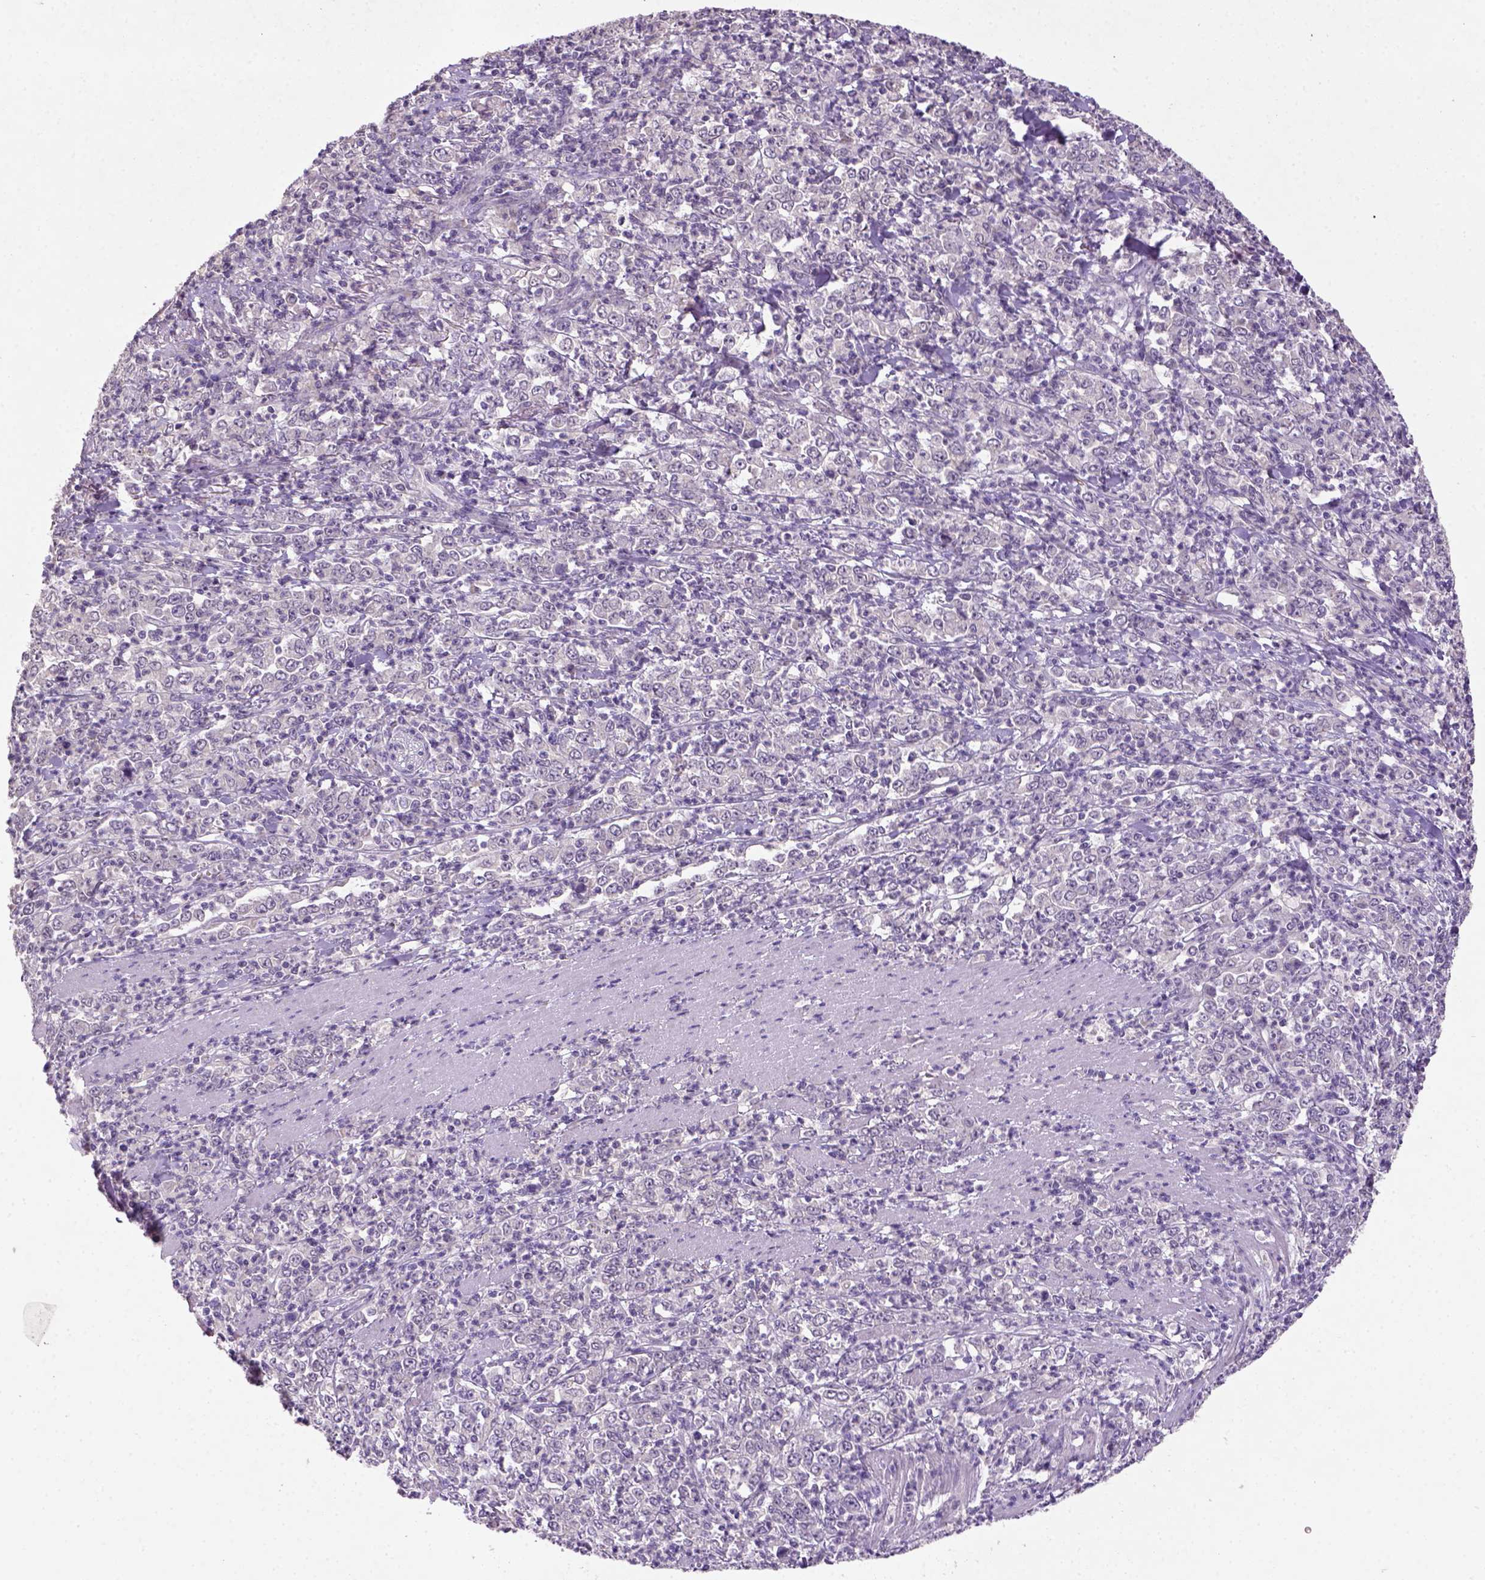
{"staining": {"intensity": "negative", "quantity": "none", "location": "none"}, "tissue": "stomach cancer", "cell_type": "Tumor cells", "image_type": "cancer", "snomed": [{"axis": "morphology", "description": "Adenocarcinoma, NOS"}, {"axis": "topography", "description": "Stomach, lower"}], "caption": "Immunohistochemistry photomicrograph of human stomach adenocarcinoma stained for a protein (brown), which displays no staining in tumor cells.", "gene": "NLGN2", "patient": {"sex": "female", "age": 71}}